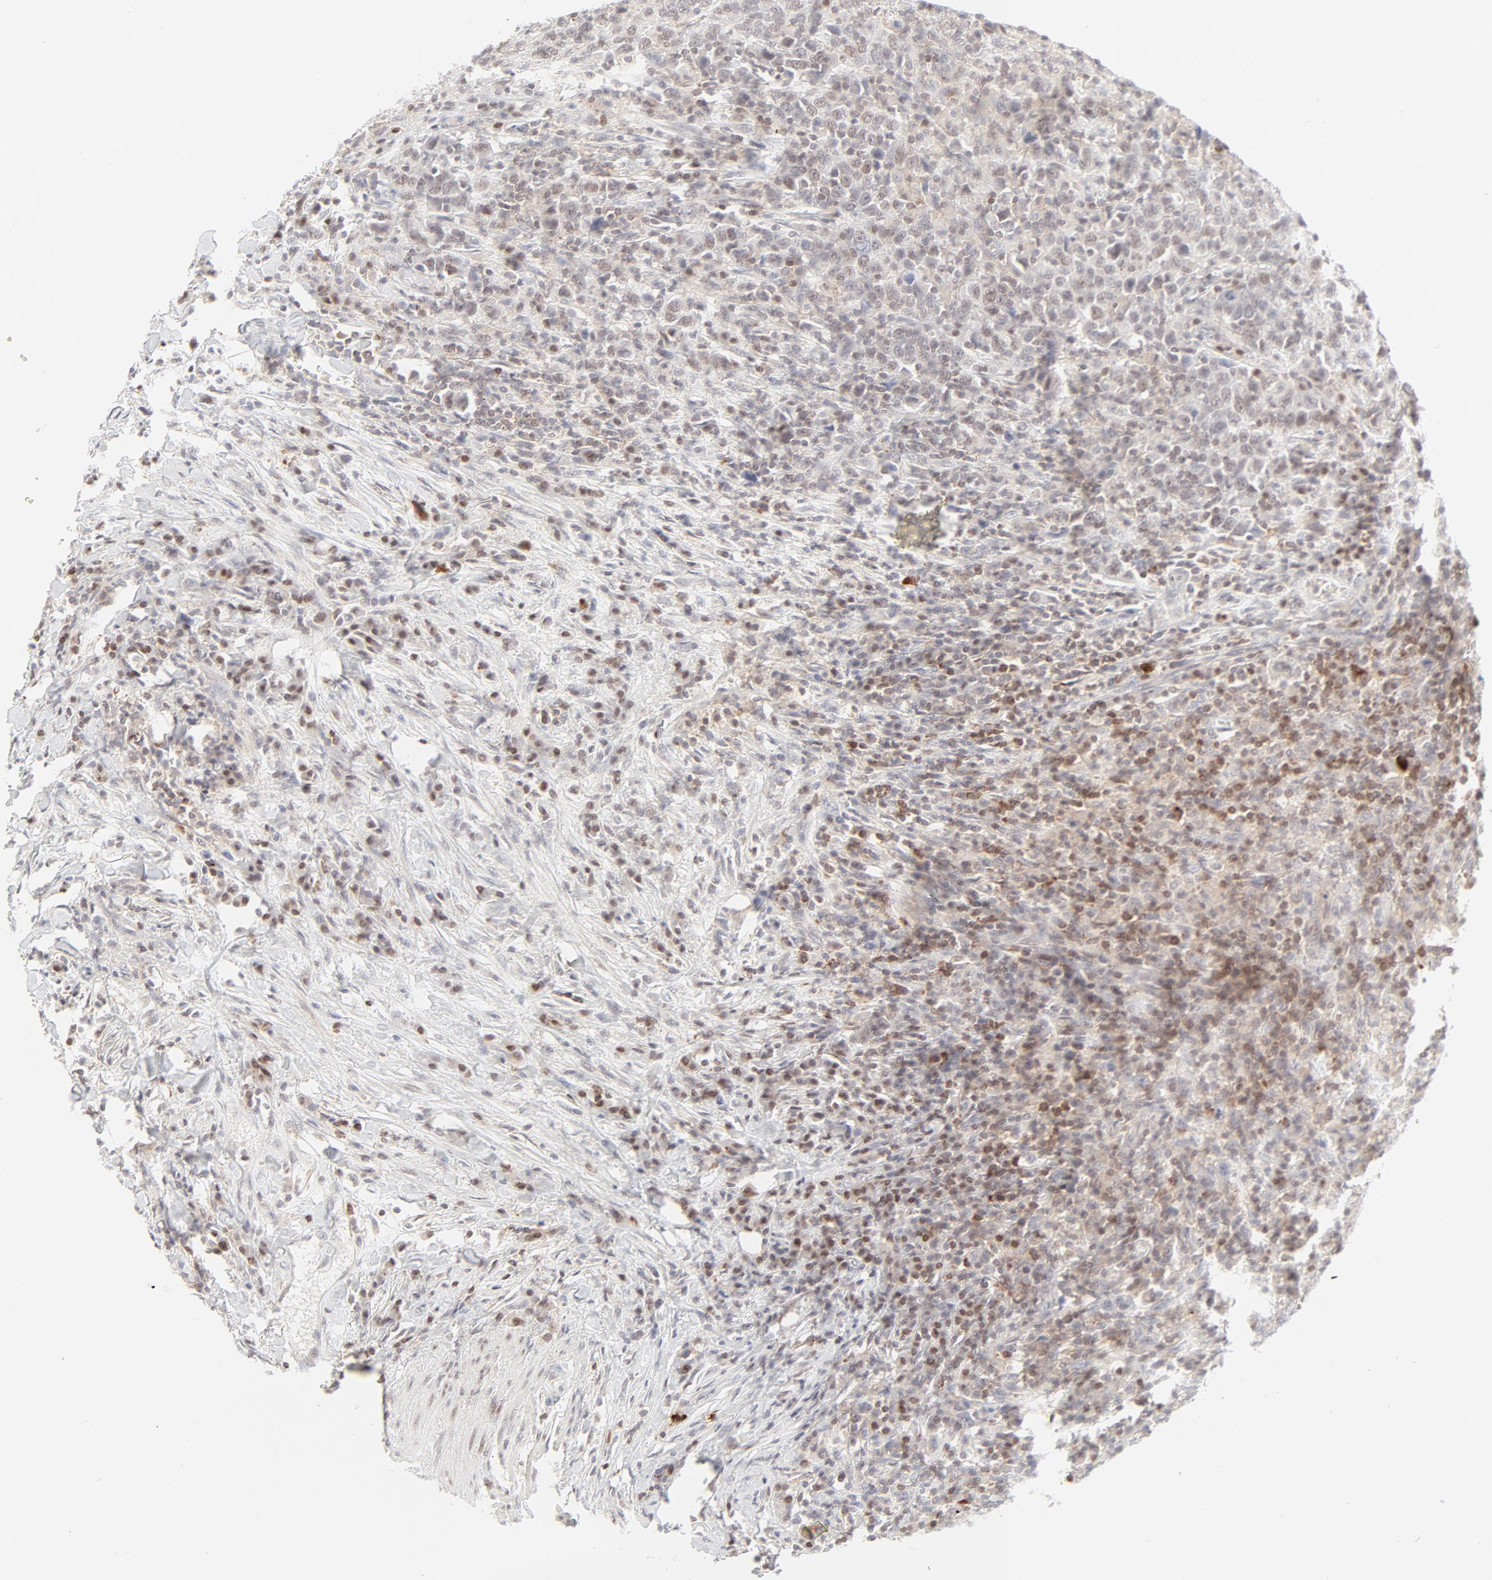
{"staining": {"intensity": "moderate", "quantity": "25%-75%", "location": "cytoplasmic/membranous,nuclear"}, "tissue": "urothelial cancer", "cell_type": "Tumor cells", "image_type": "cancer", "snomed": [{"axis": "morphology", "description": "Urothelial carcinoma, High grade"}, {"axis": "topography", "description": "Urinary bladder"}], "caption": "Immunohistochemical staining of urothelial carcinoma (high-grade) demonstrates moderate cytoplasmic/membranous and nuclear protein expression in approximately 25%-75% of tumor cells.", "gene": "PRKCB", "patient": {"sex": "male", "age": 61}}